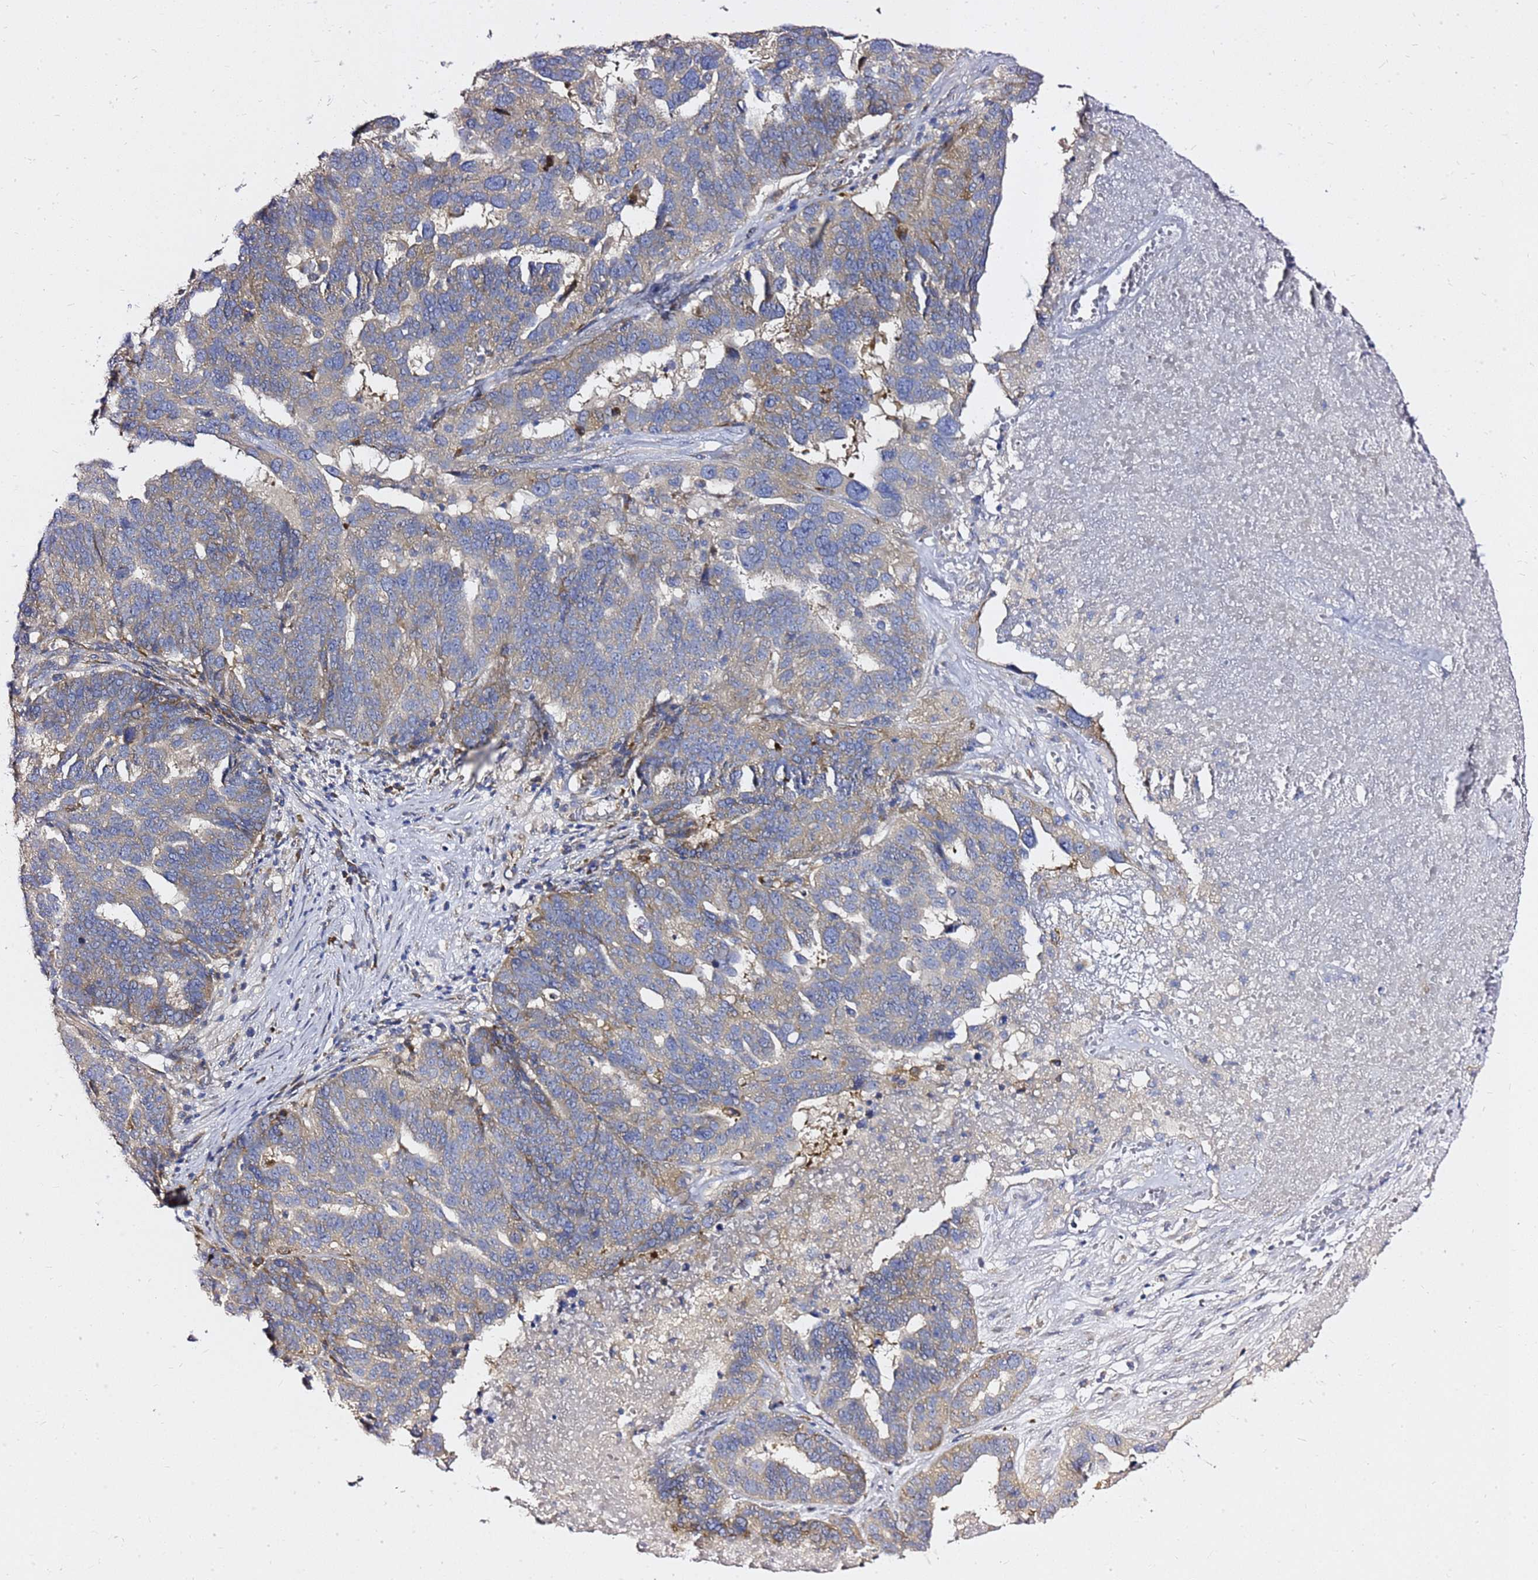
{"staining": {"intensity": "weak", "quantity": "25%-75%", "location": "cytoplasmic/membranous"}, "tissue": "ovarian cancer", "cell_type": "Tumor cells", "image_type": "cancer", "snomed": [{"axis": "morphology", "description": "Cystadenocarcinoma, serous, NOS"}, {"axis": "topography", "description": "Ovary"}], "caption": "DAB immunohistochemical staining of human serous cystadenocarcinoma (ovarian) demonstrates weak cytoplasmic/membranous protein expression in approximately 25%-75% of tumor cells. (DAB (3,3'-diaminobenzidine) = brown stain, brightfield microscopy at high magnification).", "gene": "MON1B", "patient": {"sex": "female", "age": 59}}